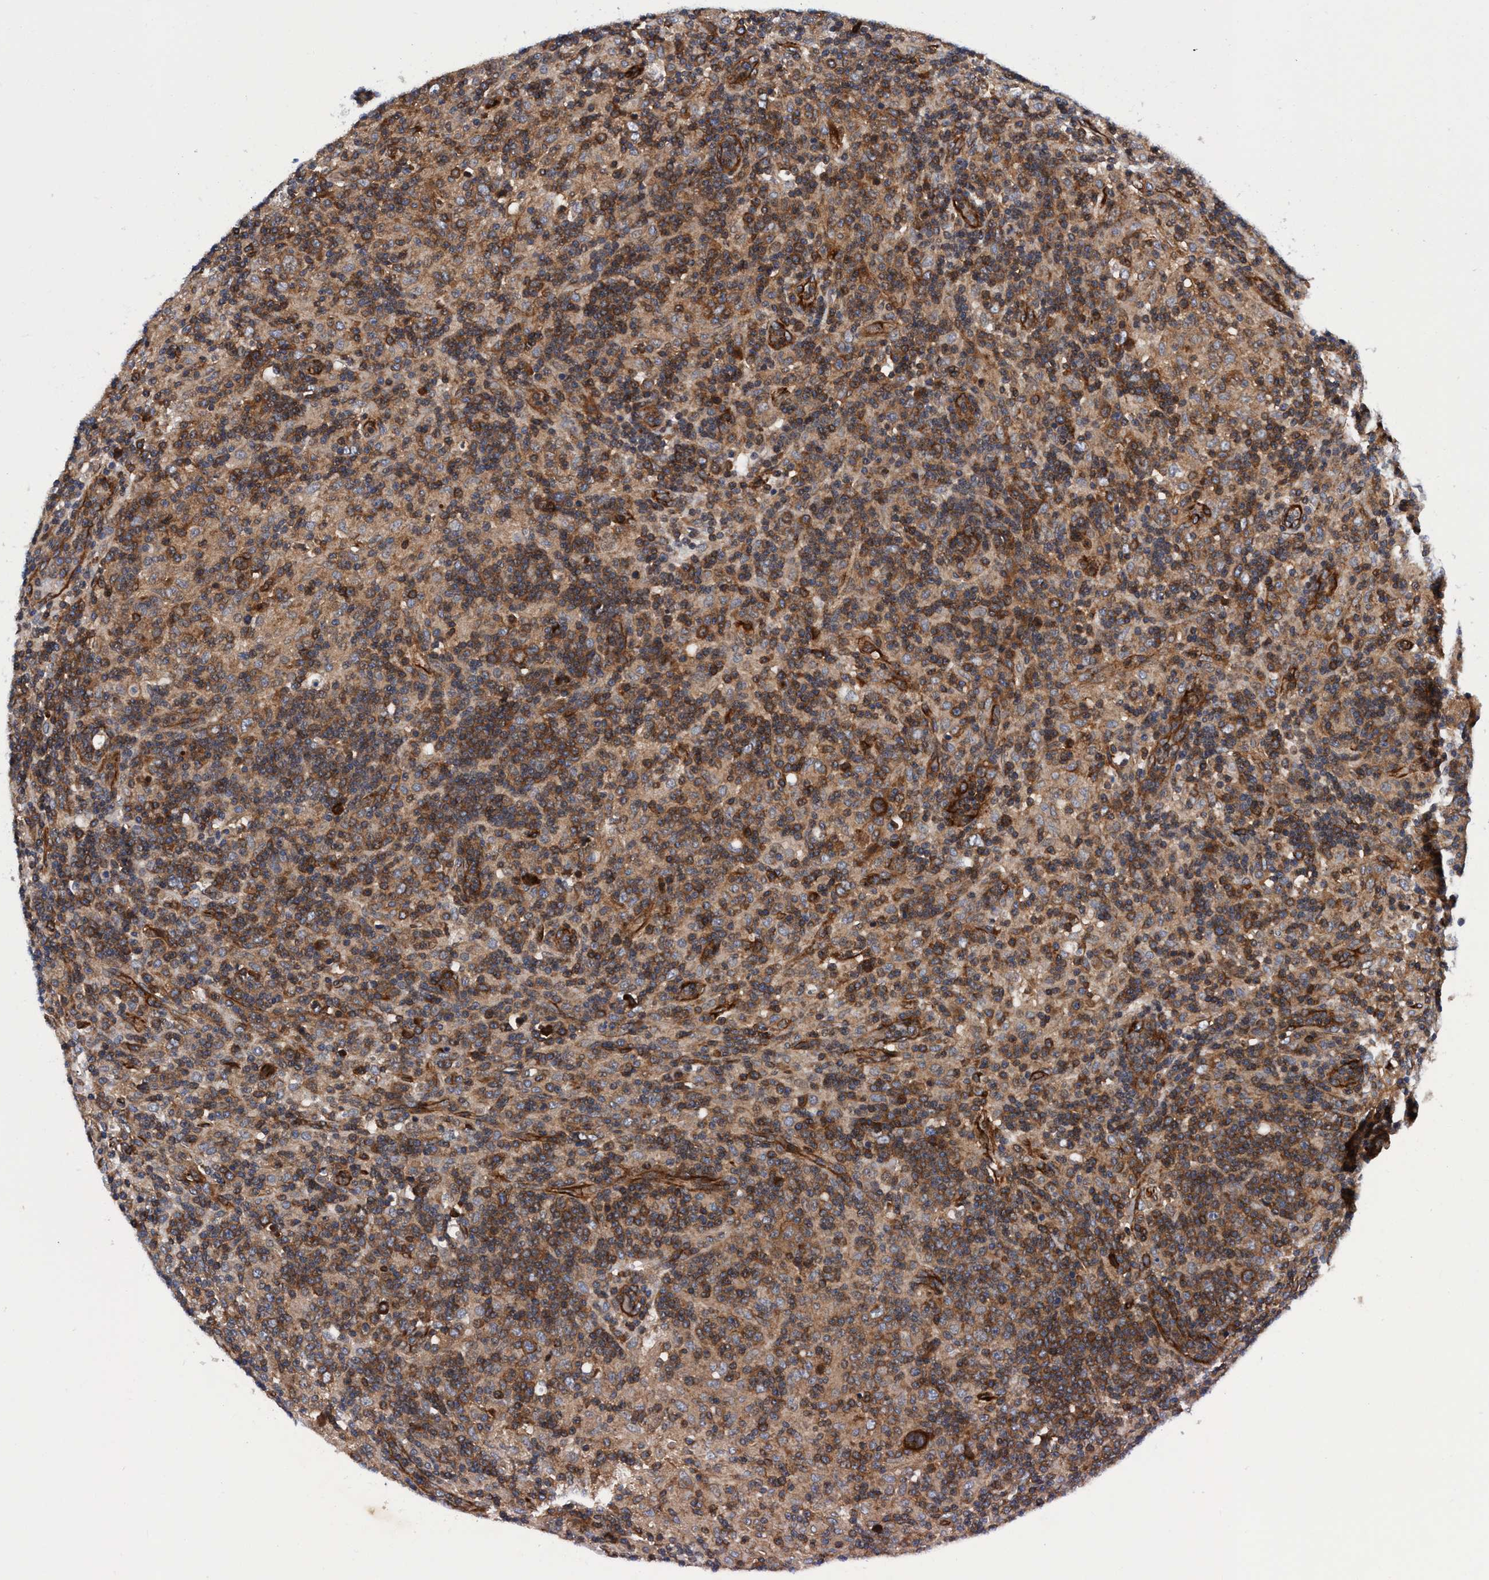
{"staining": {"intensity": "strong", "quantity": ">75%", "location": "cytoplasmic/membranous"}, "tissue": "lymphoma", "cell_type": "Tumor cells", "image_type": "cancer", "snomed": [{"axis": "morphology", "description": "Hodgkin's disease, NOS"}, {"axis": "topography", "description": "Lymph node"}], "caption": "Hodgkin's disease stained for a protein (brown) displays strong cytoplasmic/membranous positive staining in about >75% of tumor cells.", "gene": "MCM3AP", "patient": {"sex": "male", "age": 70}}